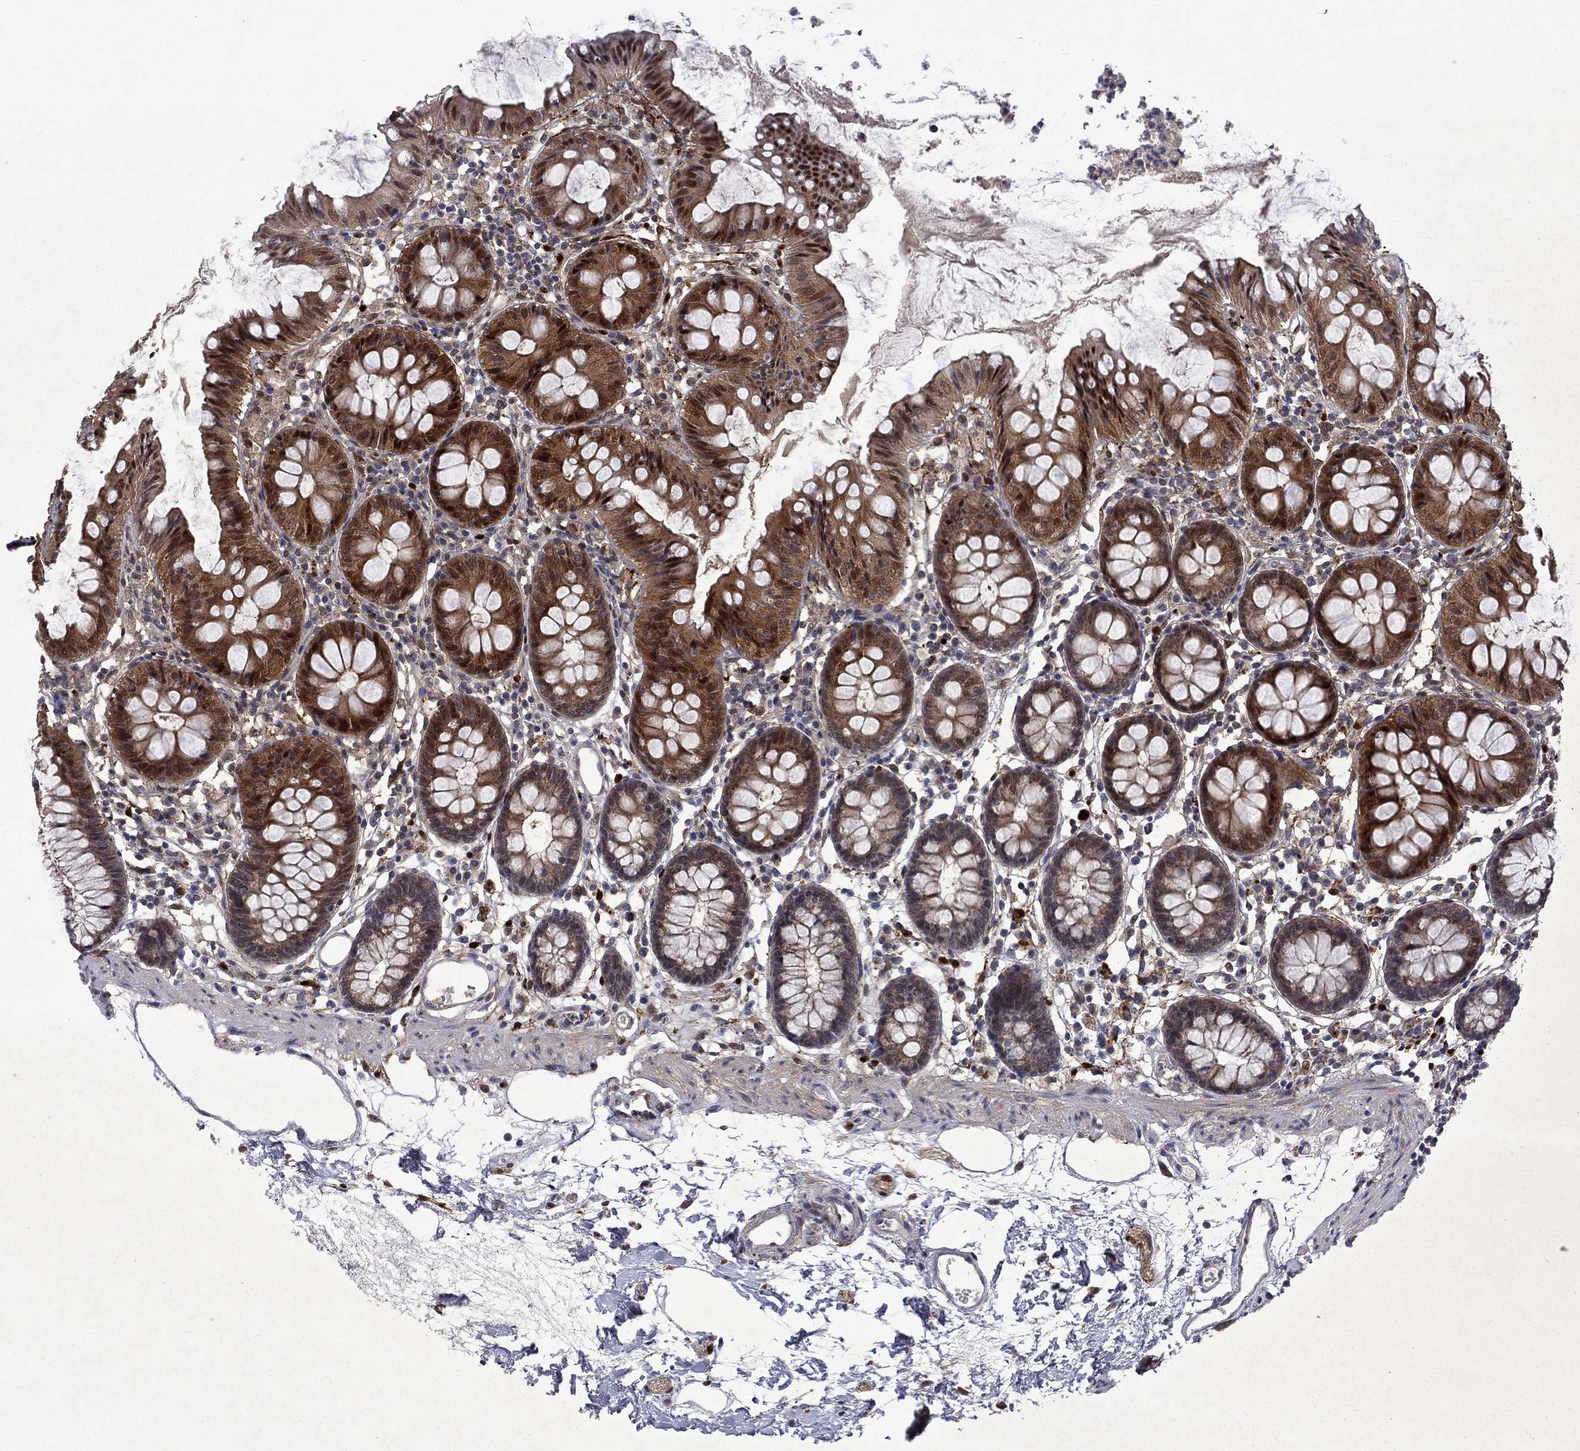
{"staining": {"intensity": "negative", "quantity": "none", "location": "none"}, "tissue": "colon", "cell_type": "Endothelial cells", "image_type": "normal", "snomed": [{"axis": "morphology", "description": "Normal tissue, NOS"}, {"axis": "topography", "description": "Colon"}], "caption": "Immunohistochemical staining of normal human colon displays no significant expression in endothelial cells.", "gene": "CBR1", "patient": {"sex": "female", "age": 84}}